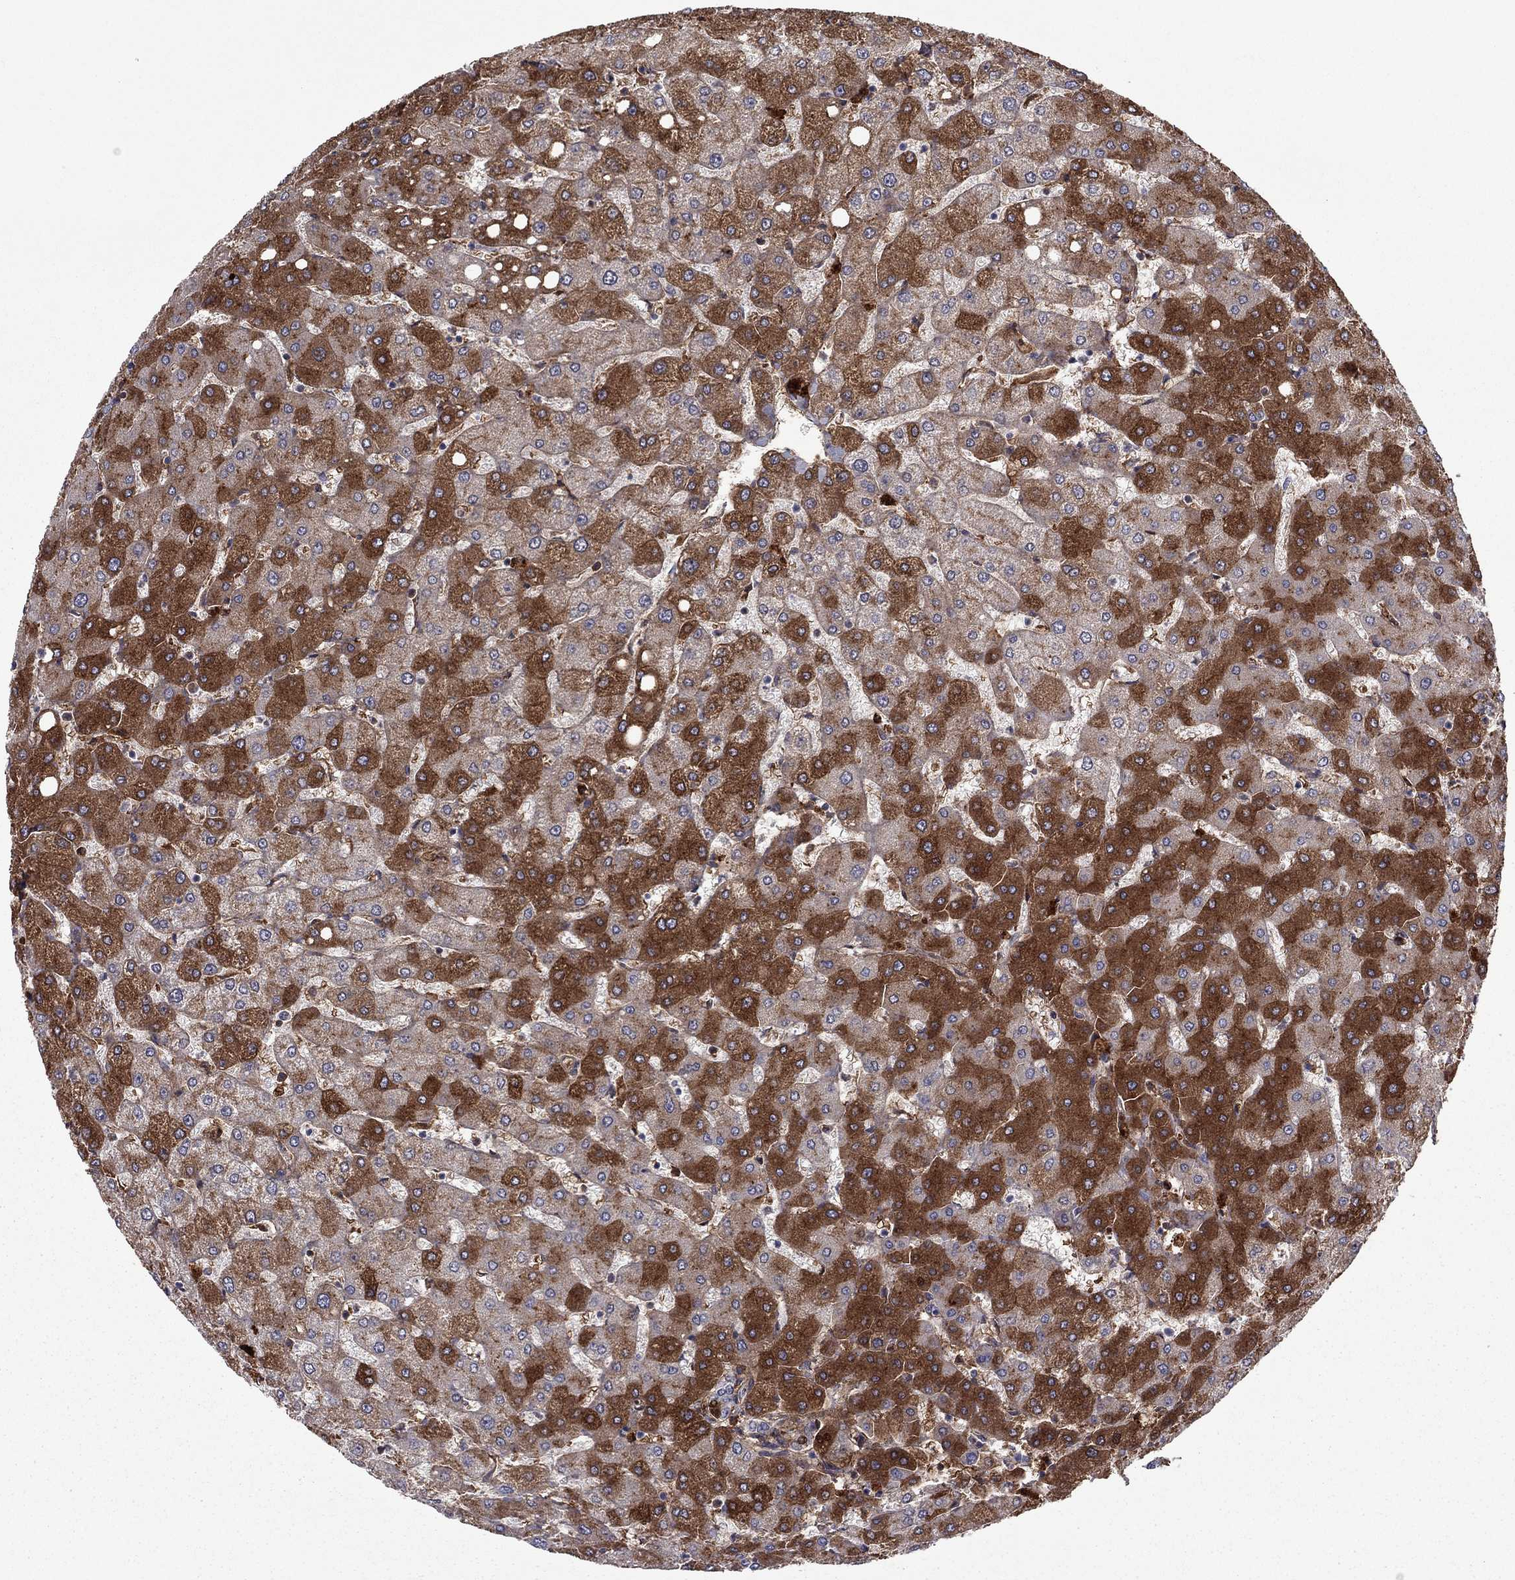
{"staining": {"intensity": "negative", "quantity": "none", "location": "none"}, "tissue": "liver", "cell_type": "Cholangiocytes", "image_type": "normal", "snomed": [{"axis": "morphology", "description": "Normal tissue, NOS"}, {"axis": "topography", "description": "Liver"}], "caption": "IHC of benign liver demonstrates no staining in cholangiocytes.", "gene": "HPX", "patient": {"sex": "female", "age": 54}}